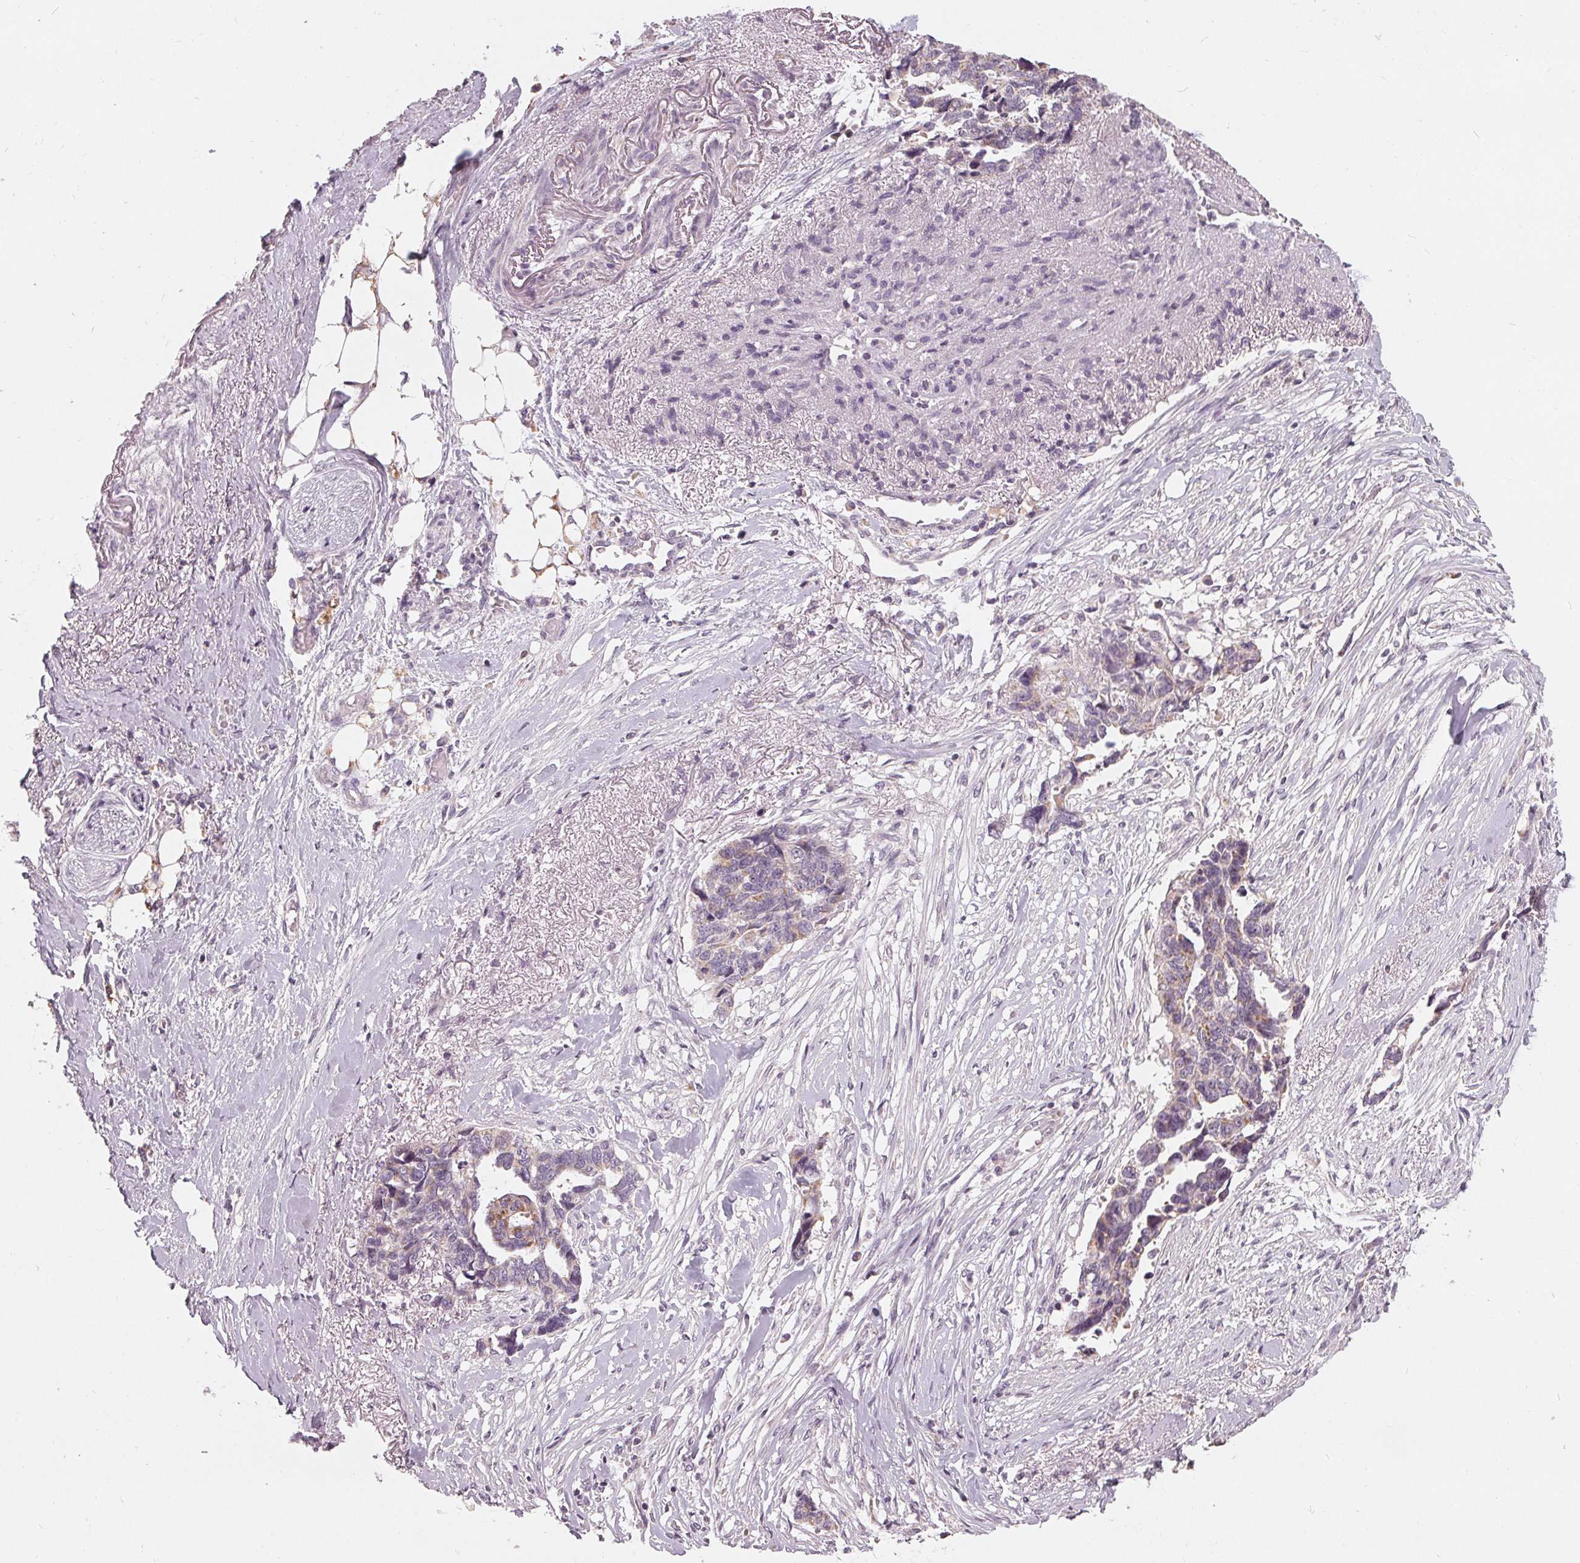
{"staining": {"intensity": "weak", "quantity": "<25%", "location": "cytoplasmic/membranous"}, "tissue": "ovarian cancer", "cell_type": "Tumor cells", "image_type": "cancer", "snomed": [{"axis": "morphology", "description": "Cystadenocarcinoma, serous, NOS"}, {"axis": "topography", "description": "Ovary"}], "caption": "High magnification brightfield microscopy of serous cystadenocarcinoma (ovarian) stained with DAB (3,3'-diaminobenzidine) (brown) and counterstained with hematoxylin (blue): tumor cells show no significant expression. (IHC, brightfield microscopy, high magnification).", "gene": "TRIM60", "patient": {"sex": "female", "age": 69}}